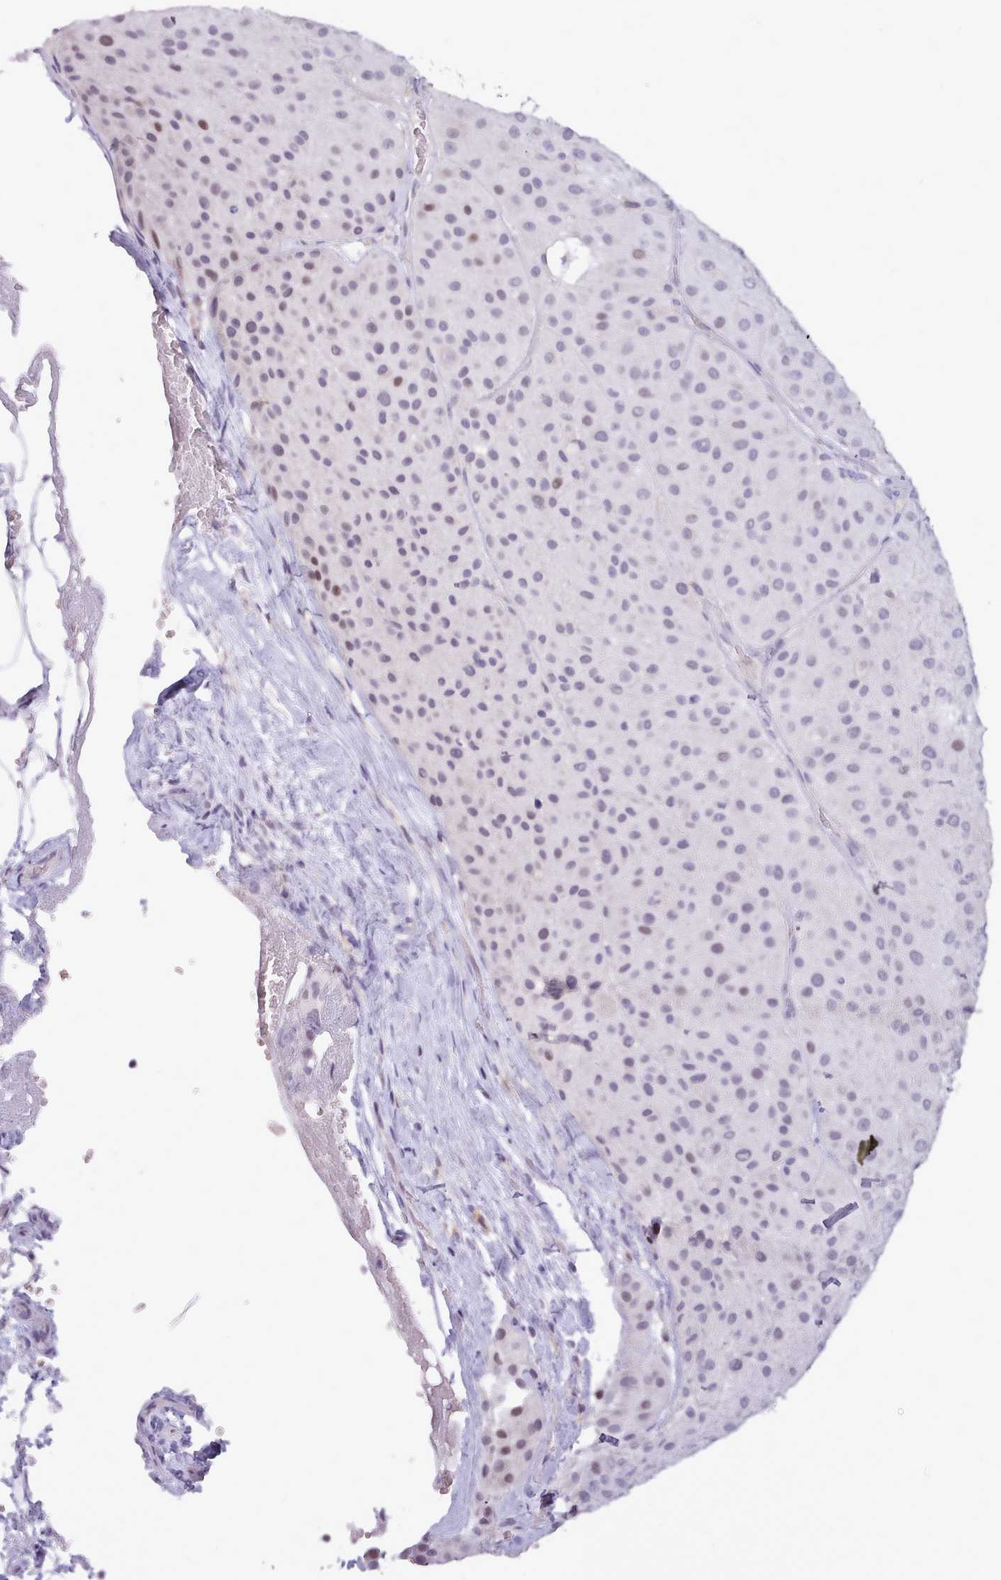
{"staining": {"intensity": "negative", "quantity": "none", "location": "none"}, "tissue": "melanoma", "cell_type": "Tumor cells", "image_type": "cancer", "snomed": [{"axis": "morphology", "description": "Malignant melanoma, Metastatic site"}, {"axis": "topography", "description": "Smooth muscle"}], "caption": "A high-resolution histopathology image shows IHC staining of melanoma, which shows no significant expression in tumor cells.", "gene": "BDKRB2", "patient": {"sex": "male", "age": 41}}